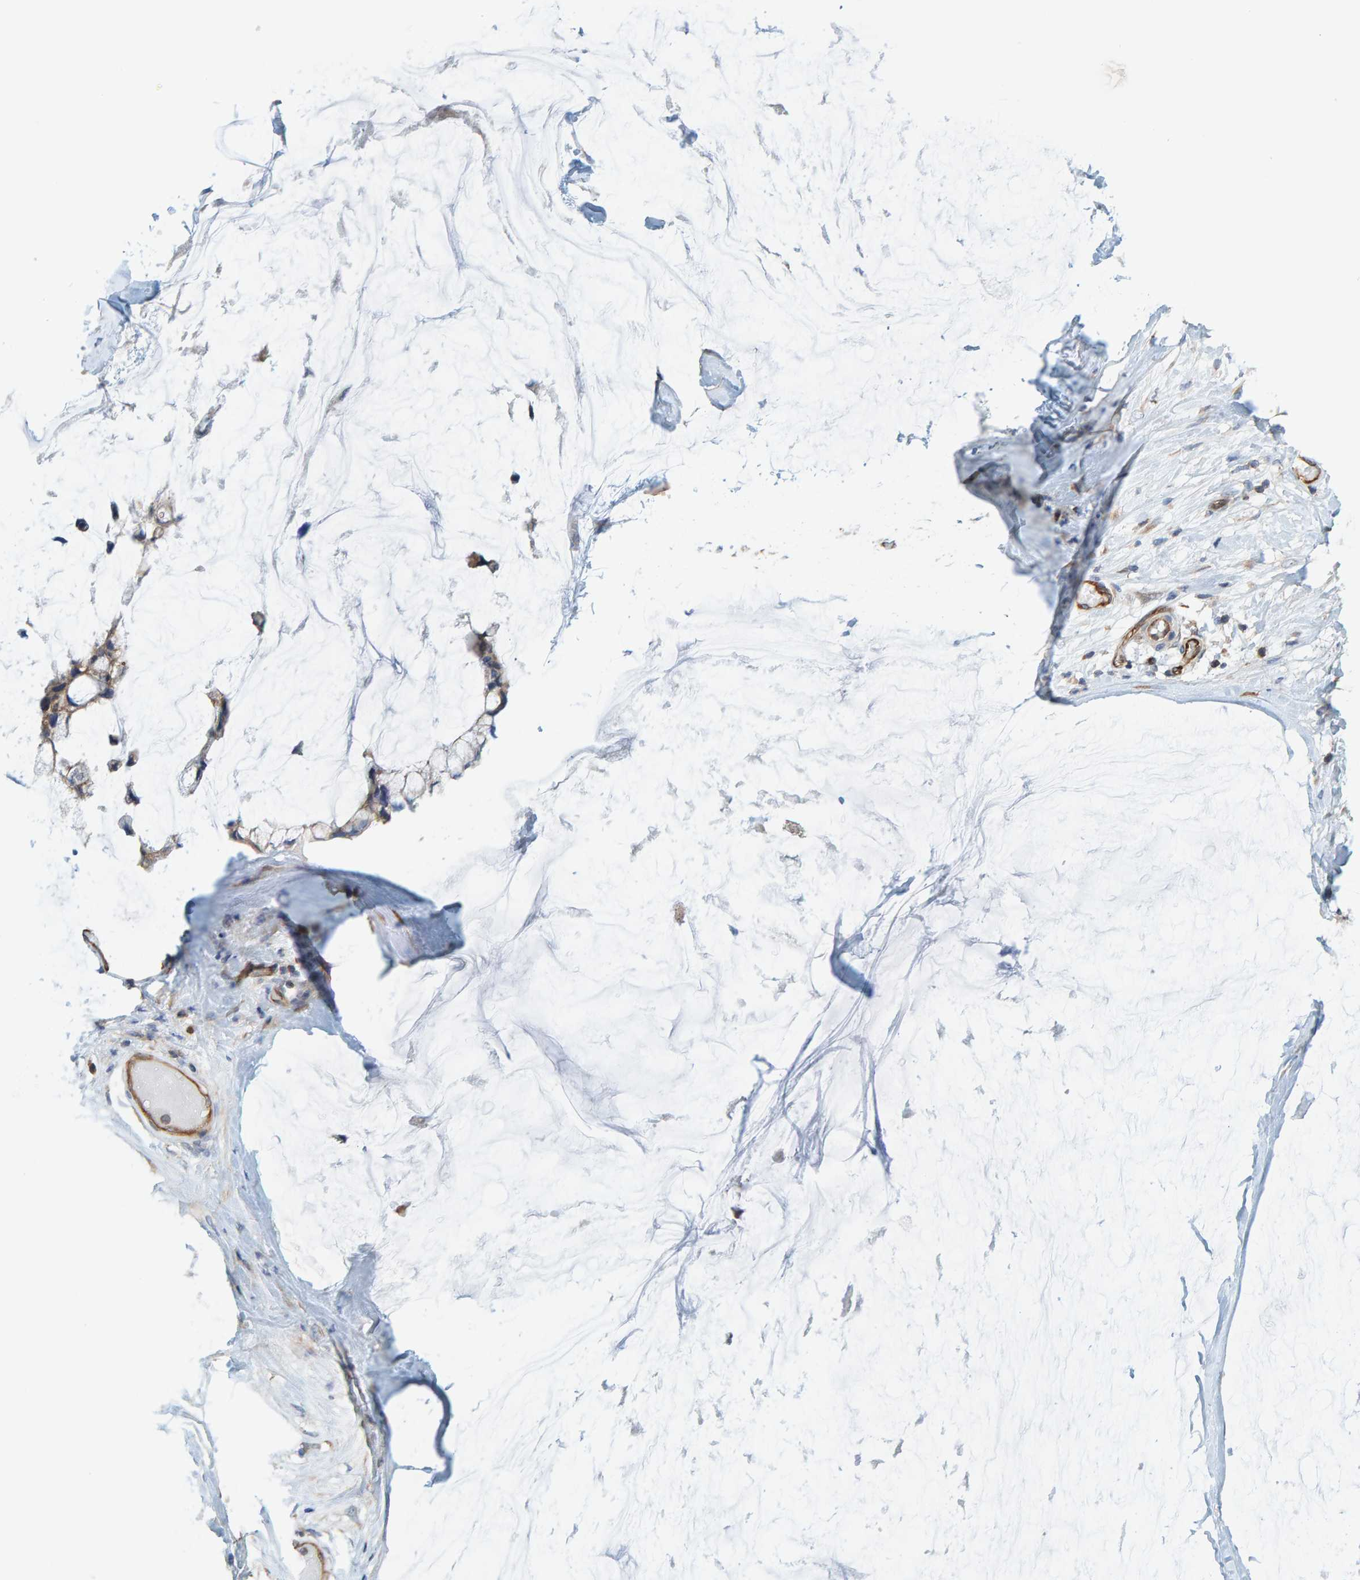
{"staining": {"intensity": "weak", "quantity": "<25%", "location": "cytoplasmic/membranous"}, "tissue": "ovarian cancer", "cell_type": "Tumor cells", "image_type": "cancer", "snomed": [{"axis": "morphology", "description": "Cystadenocarcinoma, mucinous, NOS"}, {"axis": "topography", "description": "Ovary"}], "caption": "Immunohistochemical staining of human ovarian cancer exhibits no significant staining in tumor cells.", "gene": "PRKD2", "patient": {"sex": "female", "age": 39}}